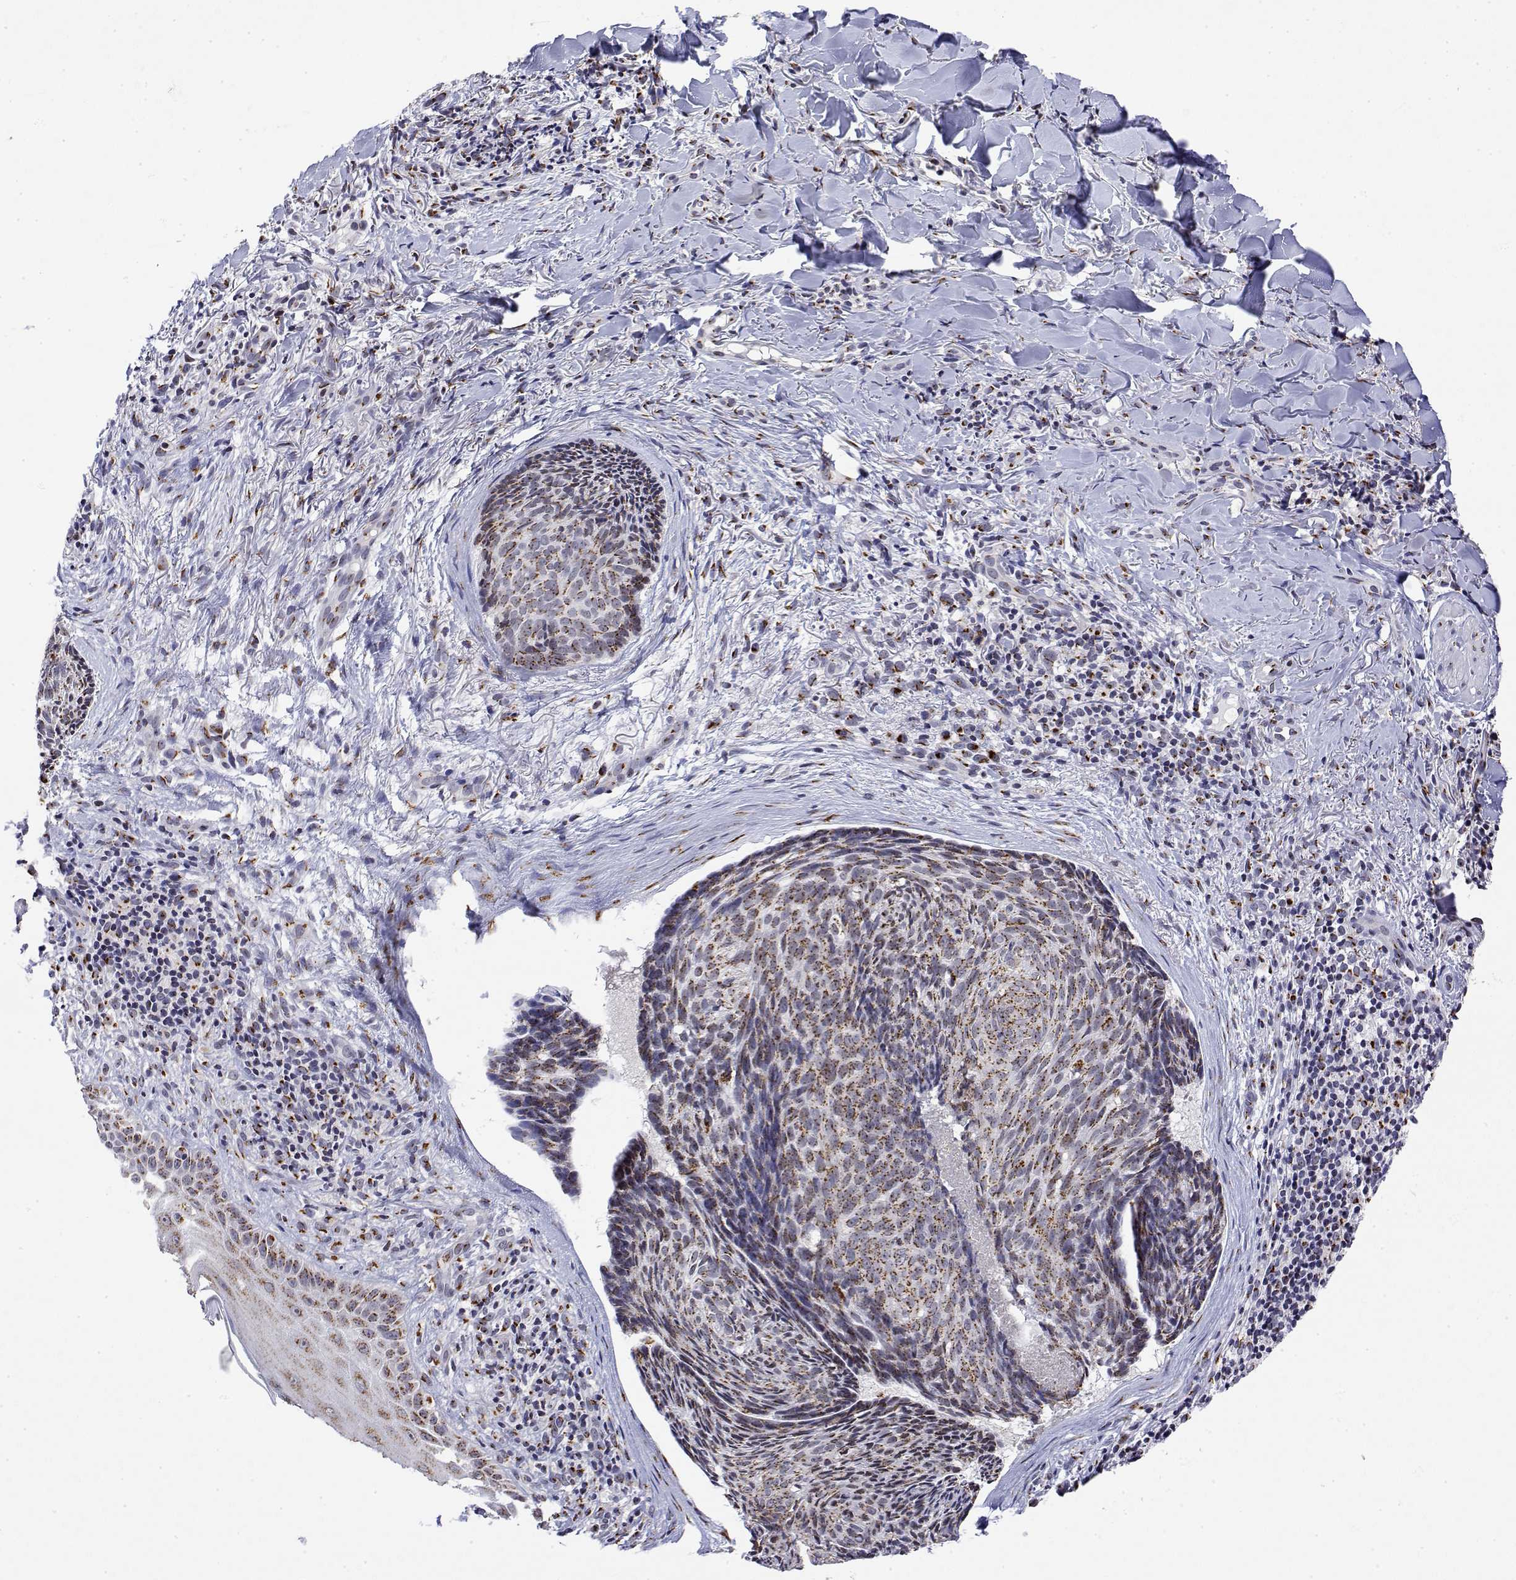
{"staining": {"intensity": "moderate", "quantity": "25%-75%", "location": "cytoplasmic/membranous"}, "tissue": "skin cancer", "cell_type": "Tumor cells", "image_type": "cancer", "snomed": [{"axis": "morphology", "description": "Basal cell carcinoma"}, {"axis": "topography", "description": "Skin"}], "caption": "Tumor cells reveal medium levels of moderate cytoplasmic/membranous positivity in about 25%-75% of cells in human skin cancer (basal cell carcinoma).", "gene": "YIPF3", "patient": {"sex": "female", "age": 82}}